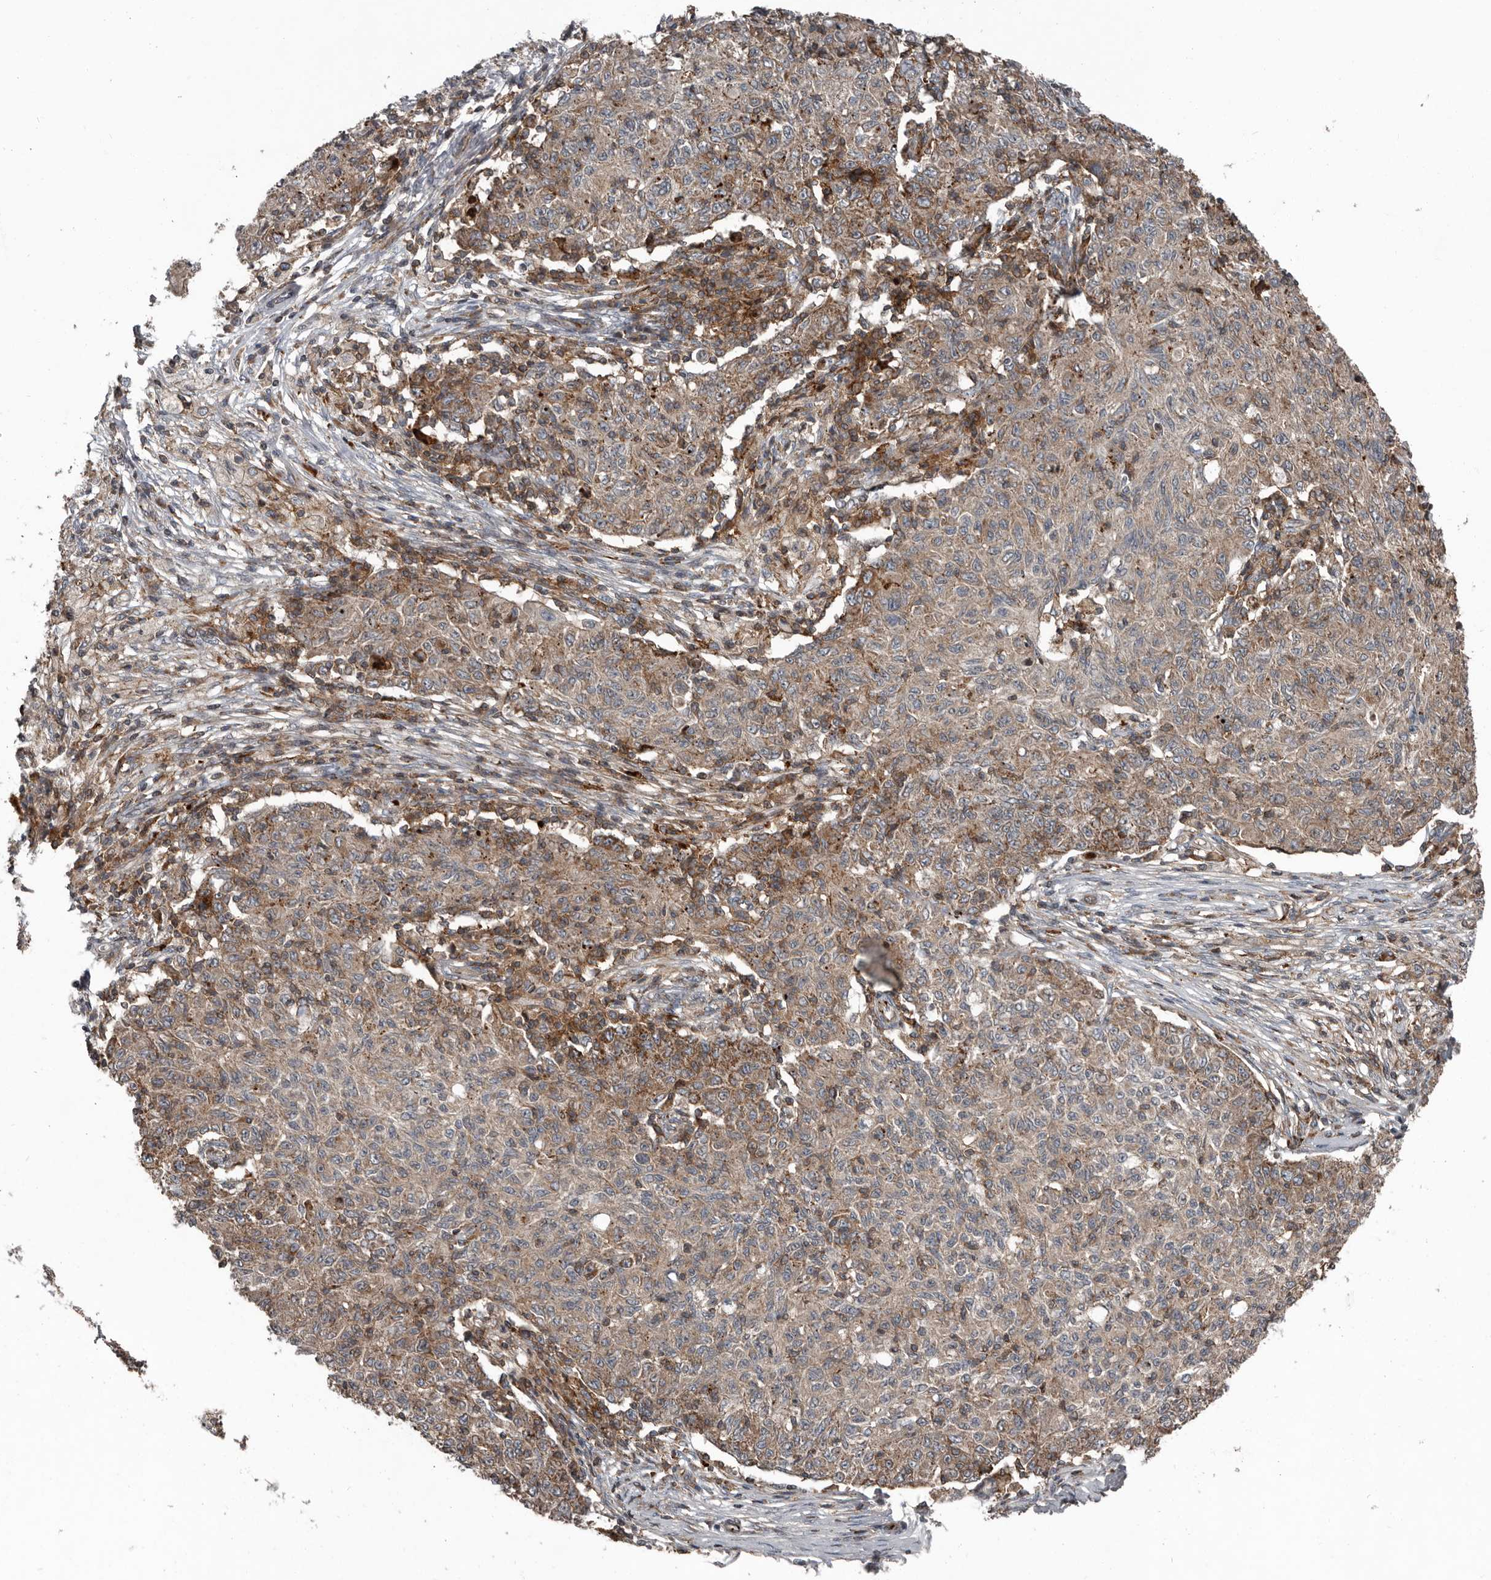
{"staining": {"intensity": "moderate", "quantity": ">75%", "location": "cytoplasmic/membranous"}, "tissue": "ovarian cancer", "cell_type": "Tumor cells", "image_type": "cancer", "snomed": [{"axis": "morphology", "description": "Carcinoma, endometroid"}, {"axis": "topography", "description": "Ovary"}], "caption": "Ovarian cancer stained with DAB (3,3'-diaminobenzidine) IHC reveals medium levels of moderate cytoplasmic/membranous staining in about >75% of tumor cells.", "gene": "FBXO31", "patient": {"sex": "female", "age": 42}}